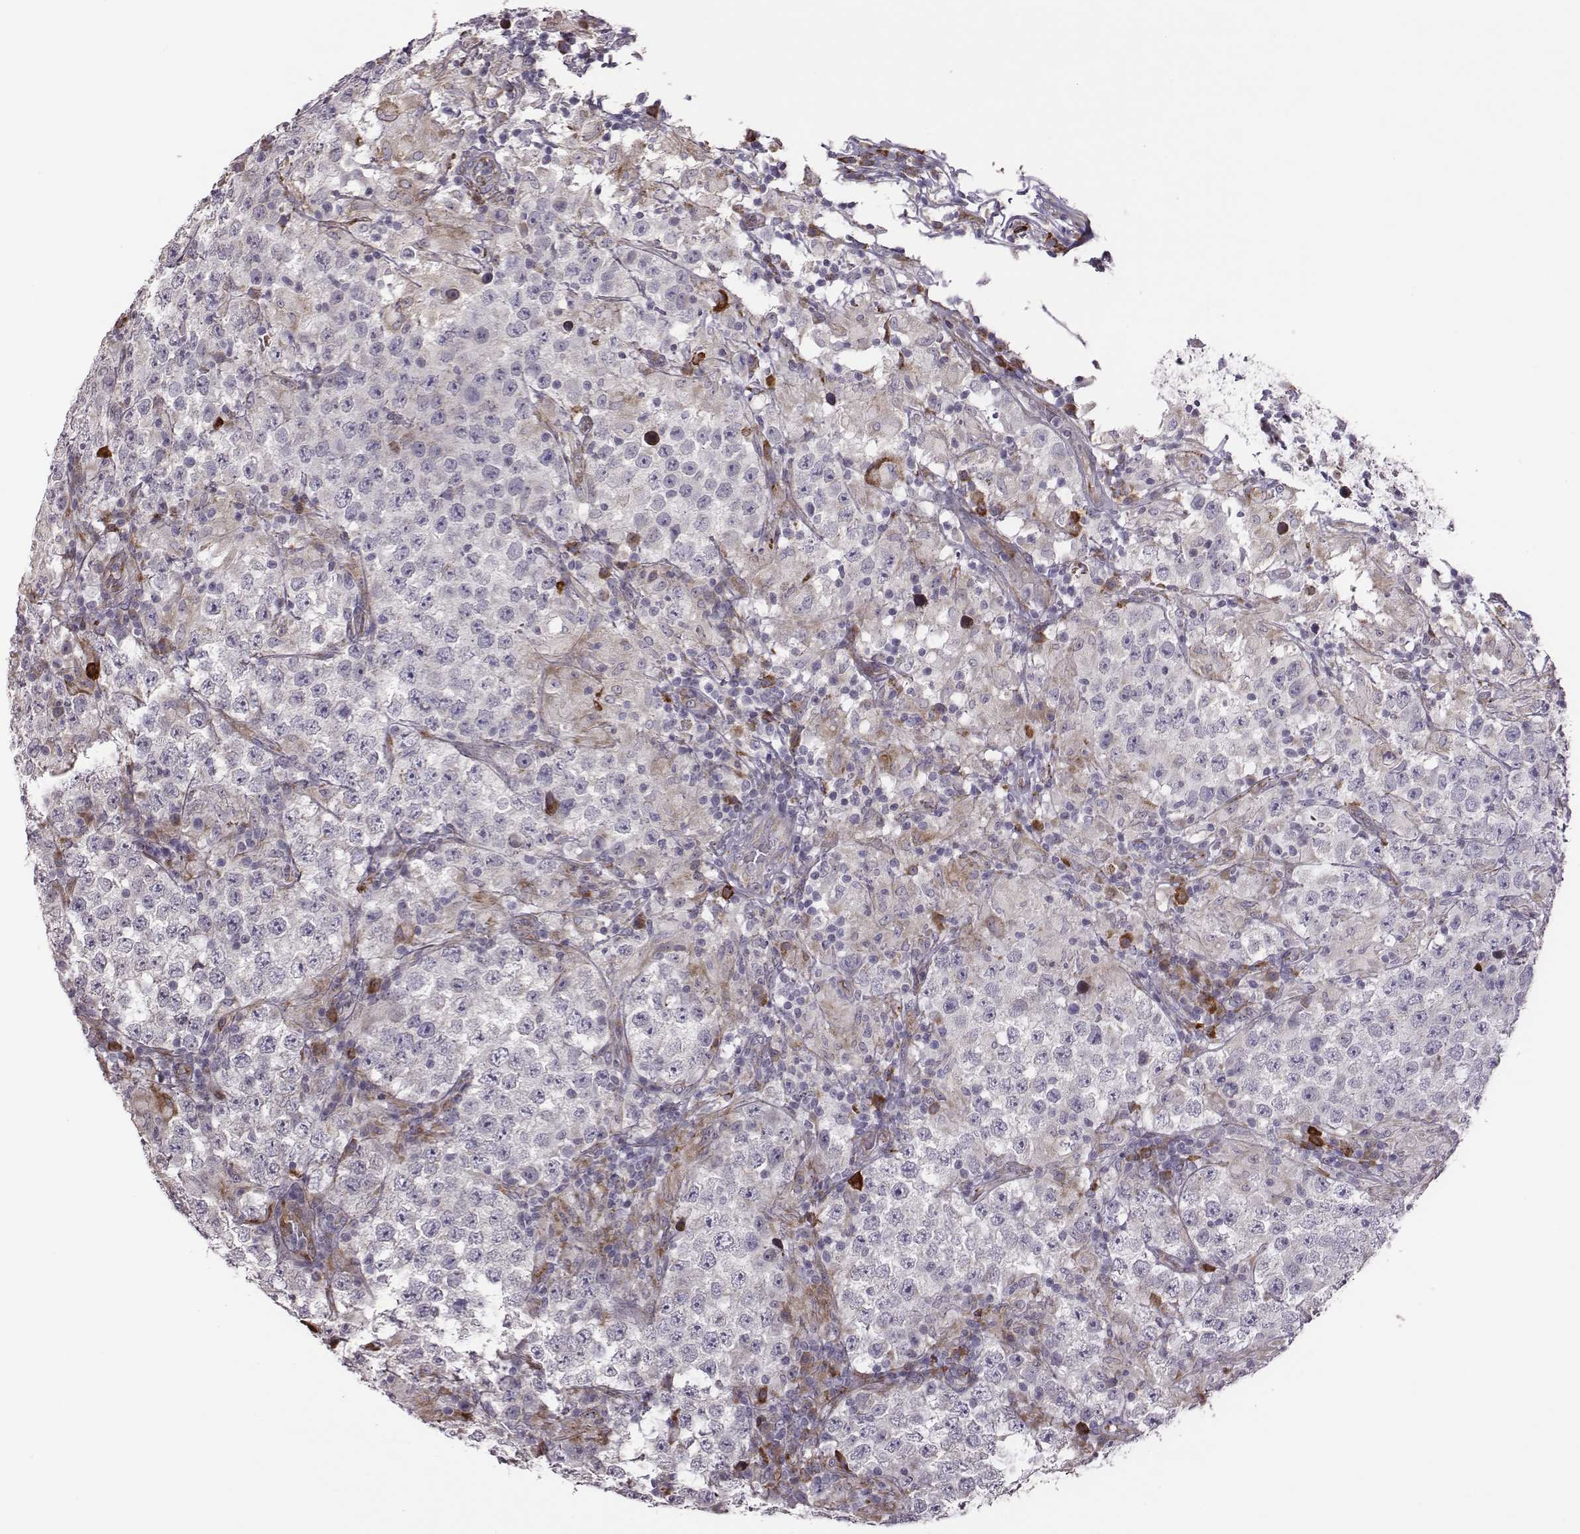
{"staining": {"intensity": "weak", "quantity": "<25%", "location": "cytoplasmic/membranous"}, "tissue": "testis cancer", "cell_type": "Tumor cells", "image_type": "cancer", "snomed": [{"axis": "morphology", "description": "Seminoma, NOS"}, {"axis": "morphology", "description": "Carcinoma, Embryonal, NOS"}, {"axis": "topography", "description": "Testis"}], "caption": "The immunohistochemistry photomicrograph has no significant positivity in tumor cells of seminoma (testis) tissue.", "gene": "SELENOI", "patient": {"sex": "male", "age": 41}}